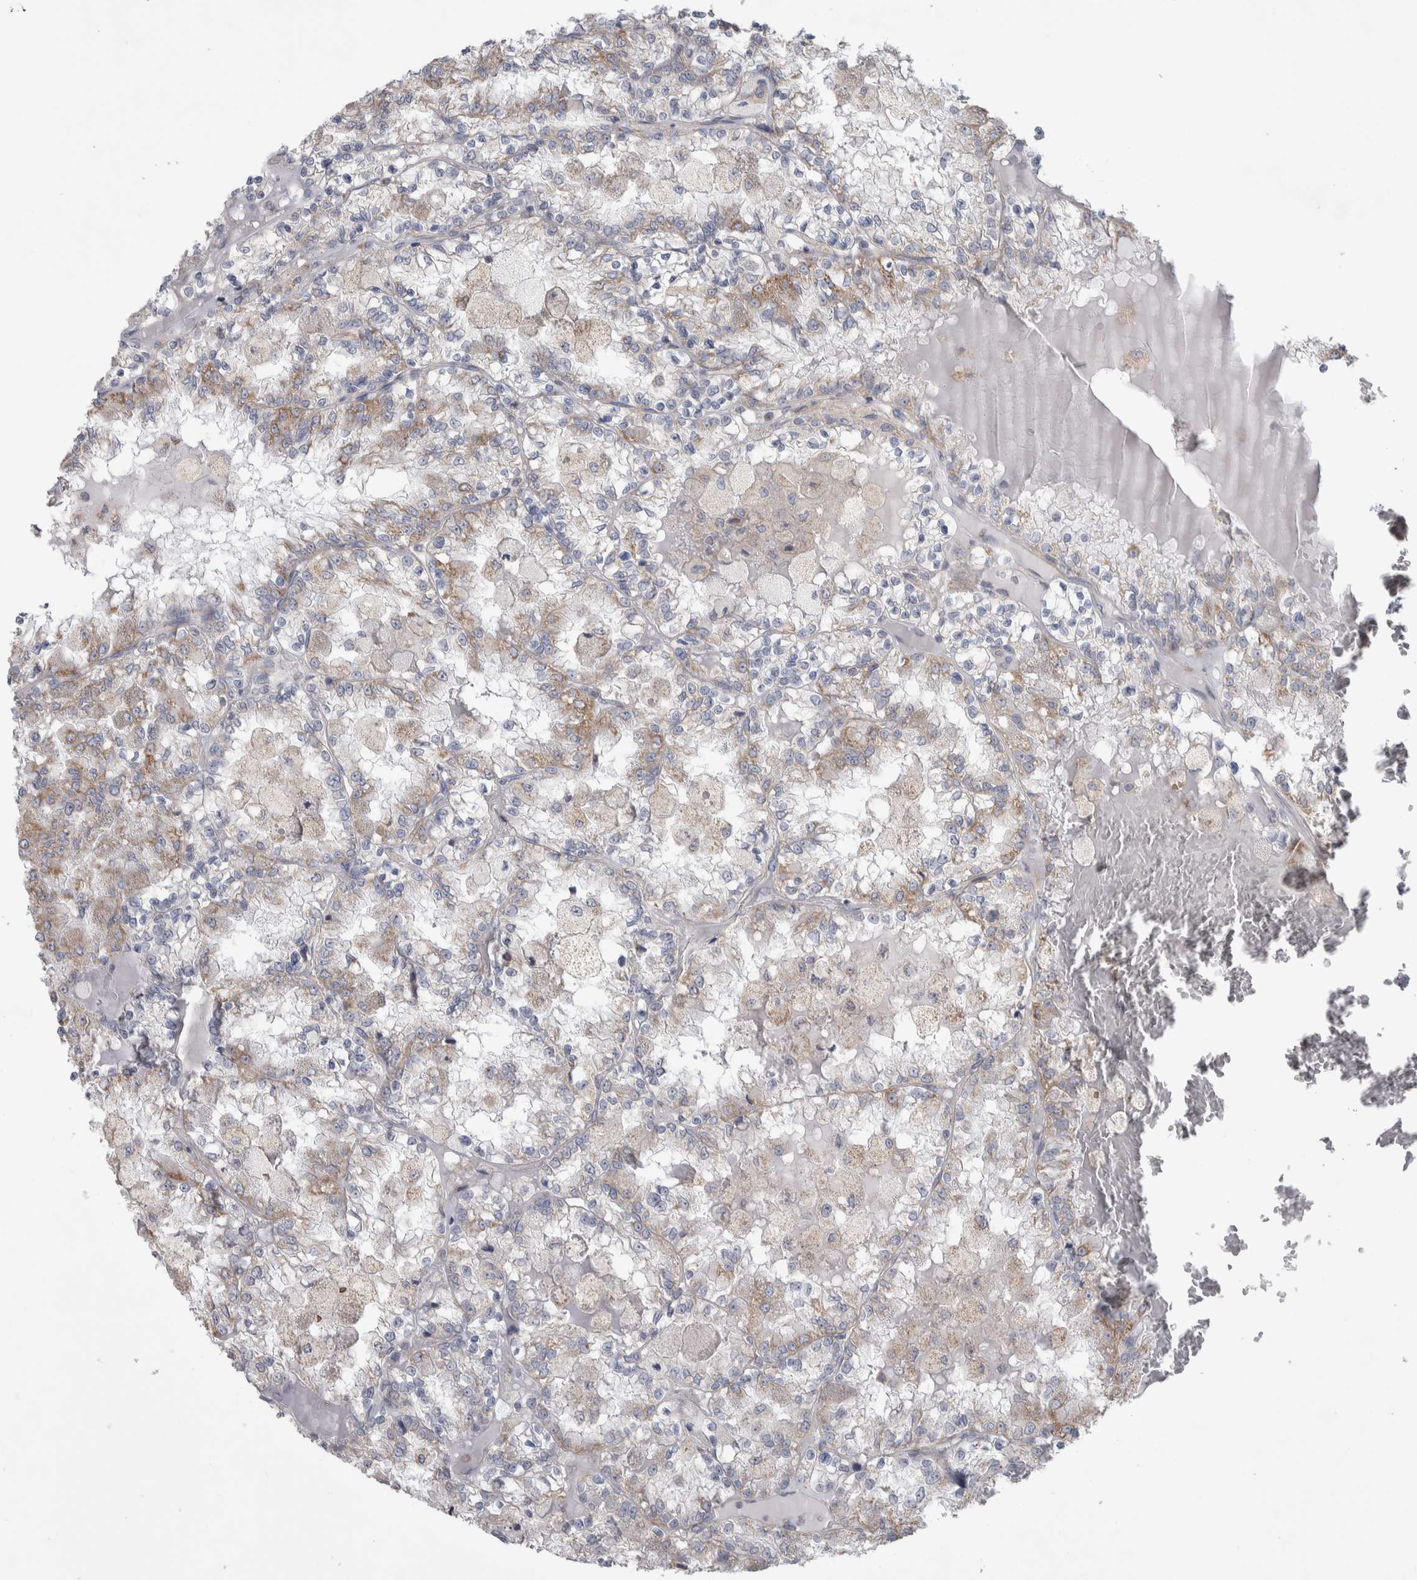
{"staining": {"intensity": "weak", "quantity": ">75%", "location": "cytoplasmic/membranous"}, "tissue": "renal cancer", "cell_type": "Tumor cells", "image_type": "cancer", "snomed": [{"axis": "morphology", "description": "Adenocarcinoma, NOS"}, {"axis": "topography", "description": "Kidney"}], "caption": "IHC of renal cancer shows low levels of weak cytoplasmic/membranous expression in about >75% of tumor cells. Immunohistochemistry (ihc) stains the protein in brown and the nuclei are stained blue.", "gene": "SCO1", "patient": {"sex": "female", "age": 56}}